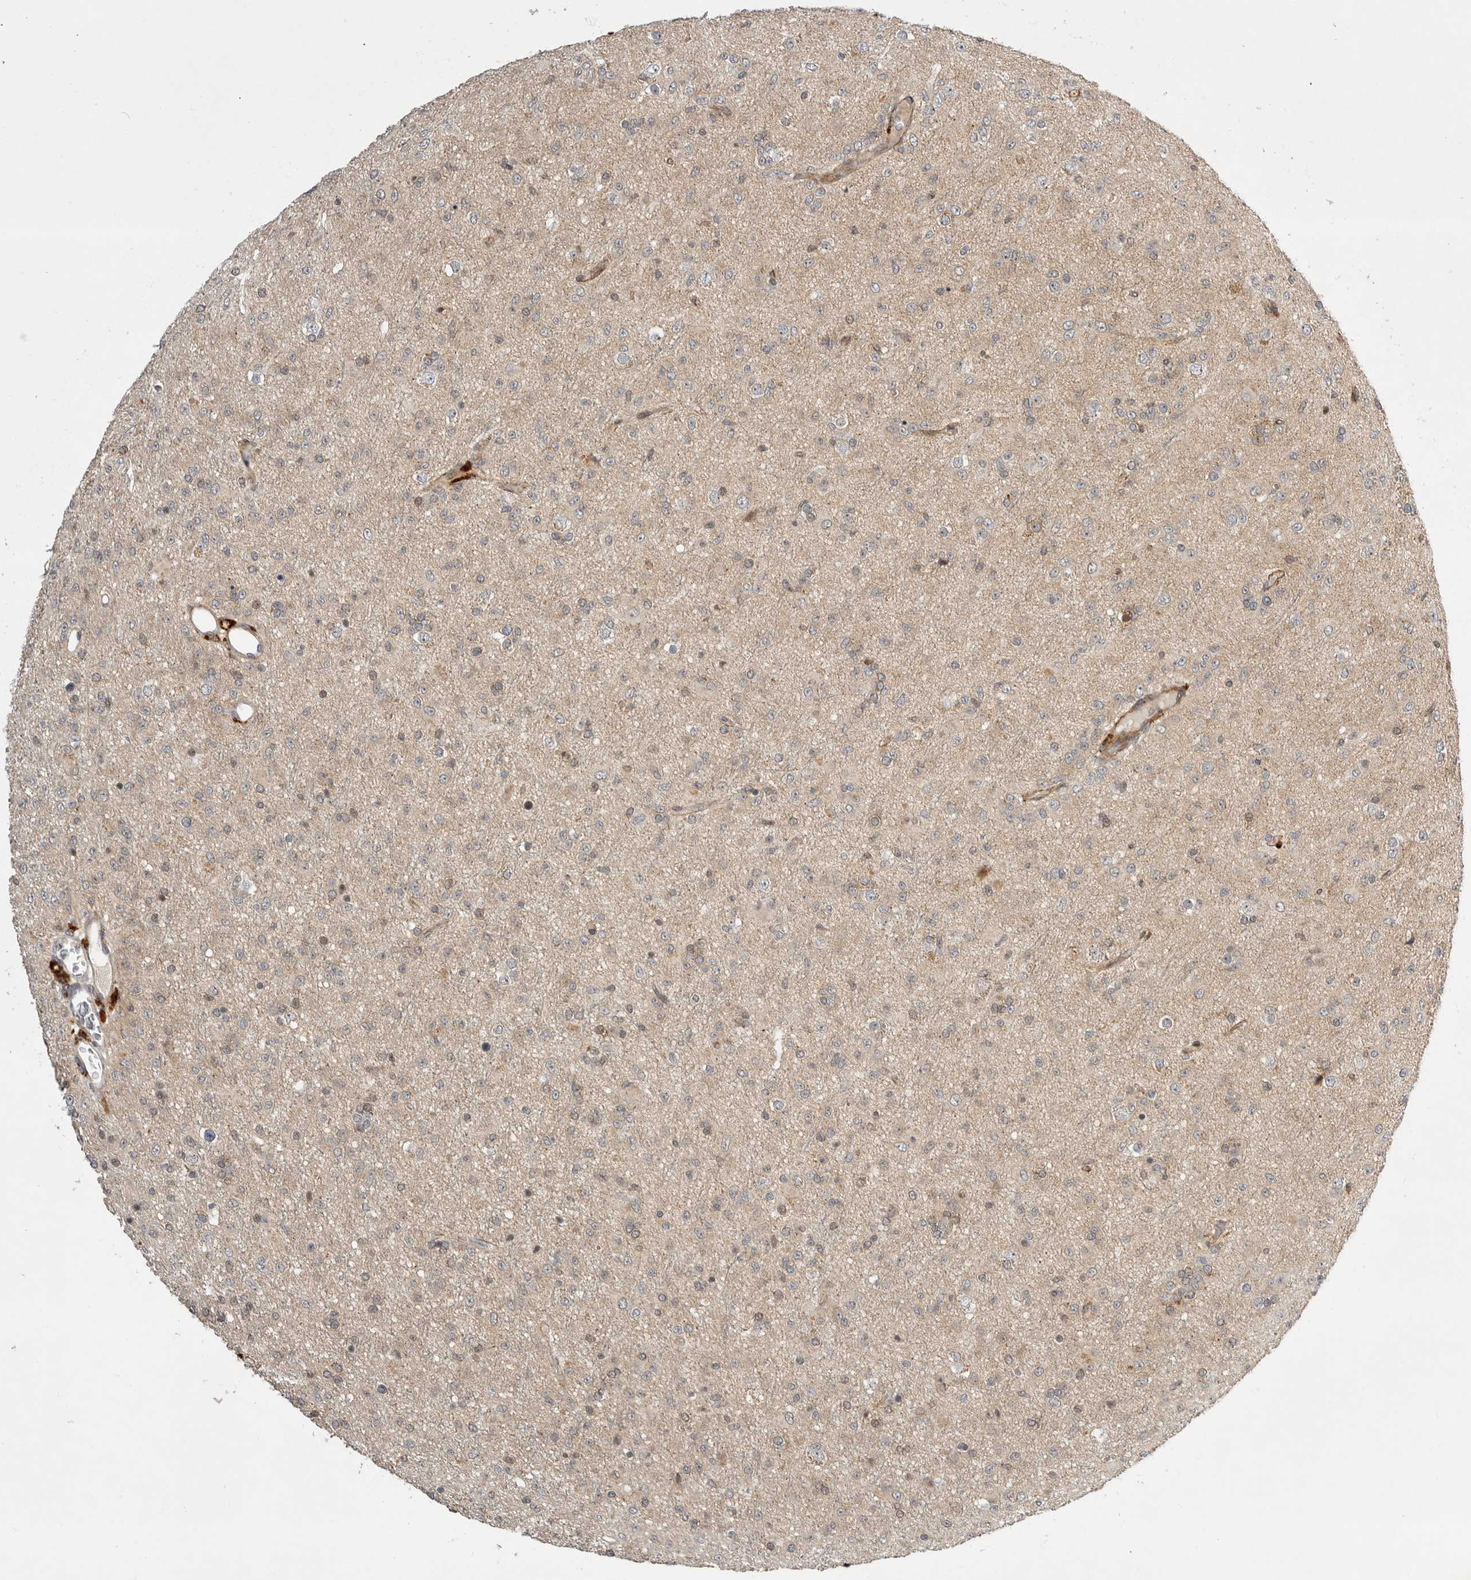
{"staining": {"intensity": "weak", "quantity": "<25%", "location": "cytoplasmic/membranous"}, "tissue": "glioma", "cell_type": "Tumor cells", "image_type": "cancer", "snomed": [{"axis": "morphology", "description": "Glioma, malignant, Low grade"}, {"axis": "topography", "description": "Brain"}], "caption": "Photomicrograph shows no protein positivity in tumor cells of glioma tissue.", "gene": "CSNK1G3", "patient": {"sex": "male", "age": 65}}